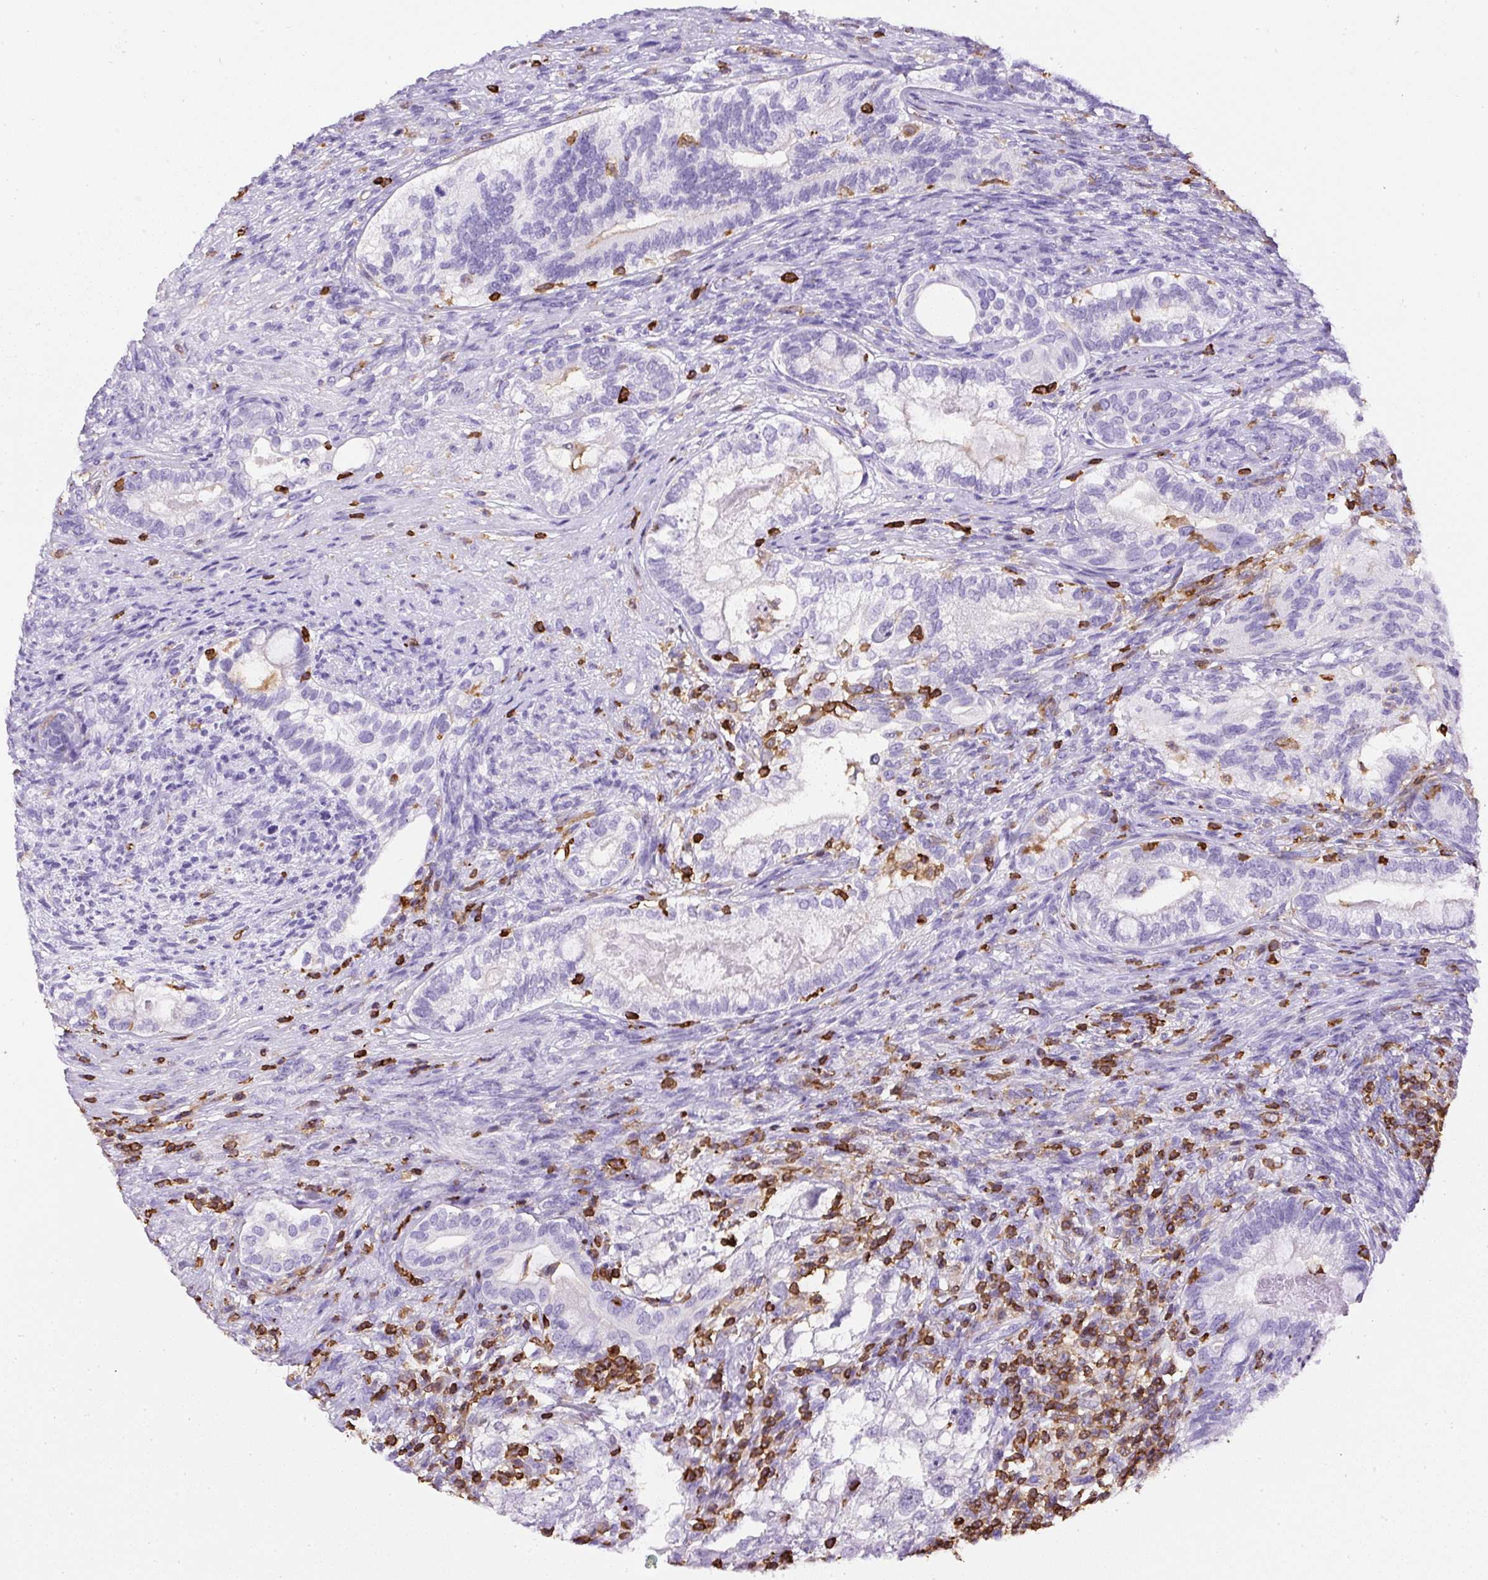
{"staining": {"intensity": "negative", "quantity": "none", "location": "none"}, "tissue": "testis cancer", "cell_type": "Tumor cells", "image_type": "cancer", "snomed": [{"axis": "morphology", "description": "Seminoma, NOS"}, {"axis": "morphology", "description": "Carcinoma, Embryonal, NOS"}, {"axis": "topography", "description": "Testis"}], "caption": "DAB immunohistochemical staining of human testis cancer shows no significant staining in tumor cells. Brightfield microscopy of IHC stained with DAB (3,3'-diaminobenzidine) (brown) and hematoxylin (blue), captured at high magnification.", "gene": "FAM228B", "patient": {"sex": "male", "age": 41}}